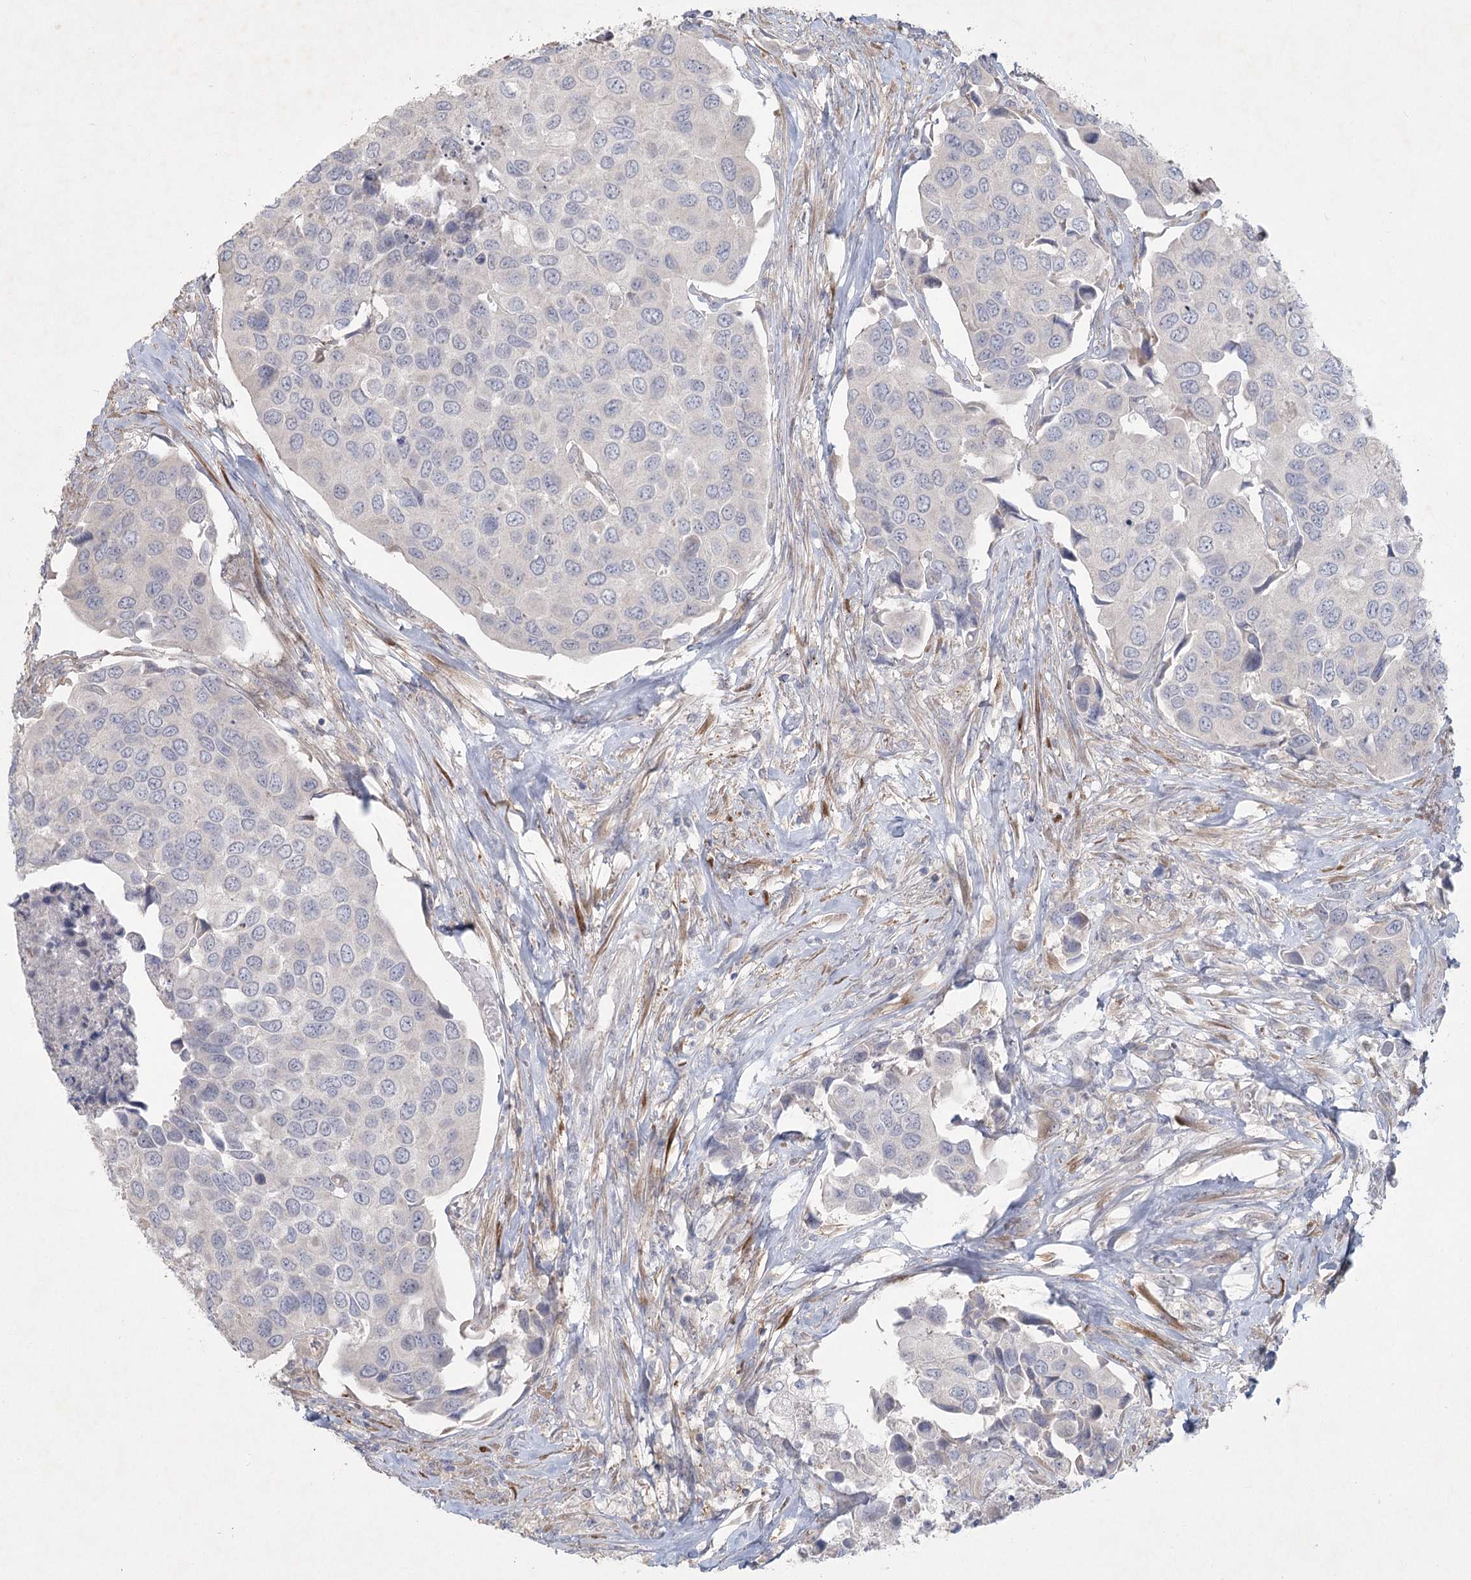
{"staining": {"intensity": "negative", "quantity": "none", "location": "none"}, "tissue": "urothelial cancer", "cell_type": "Tumor cells", "image_type": "cancer", "snomed": [{"axis": "morphology", "description": "Urothelial carcinoma, High grade"}, {"axis": "topography", "description": "Urinary bladder"}], "caption": "DAB (3,3'-diaminobenzidine) immunohistochemical staining of urothelial carcinoma (high-grade) demonstrates no significant staining in tumor cells.", "gene": "FAM110C", "patient": {"sex": "male", "age": 74}}